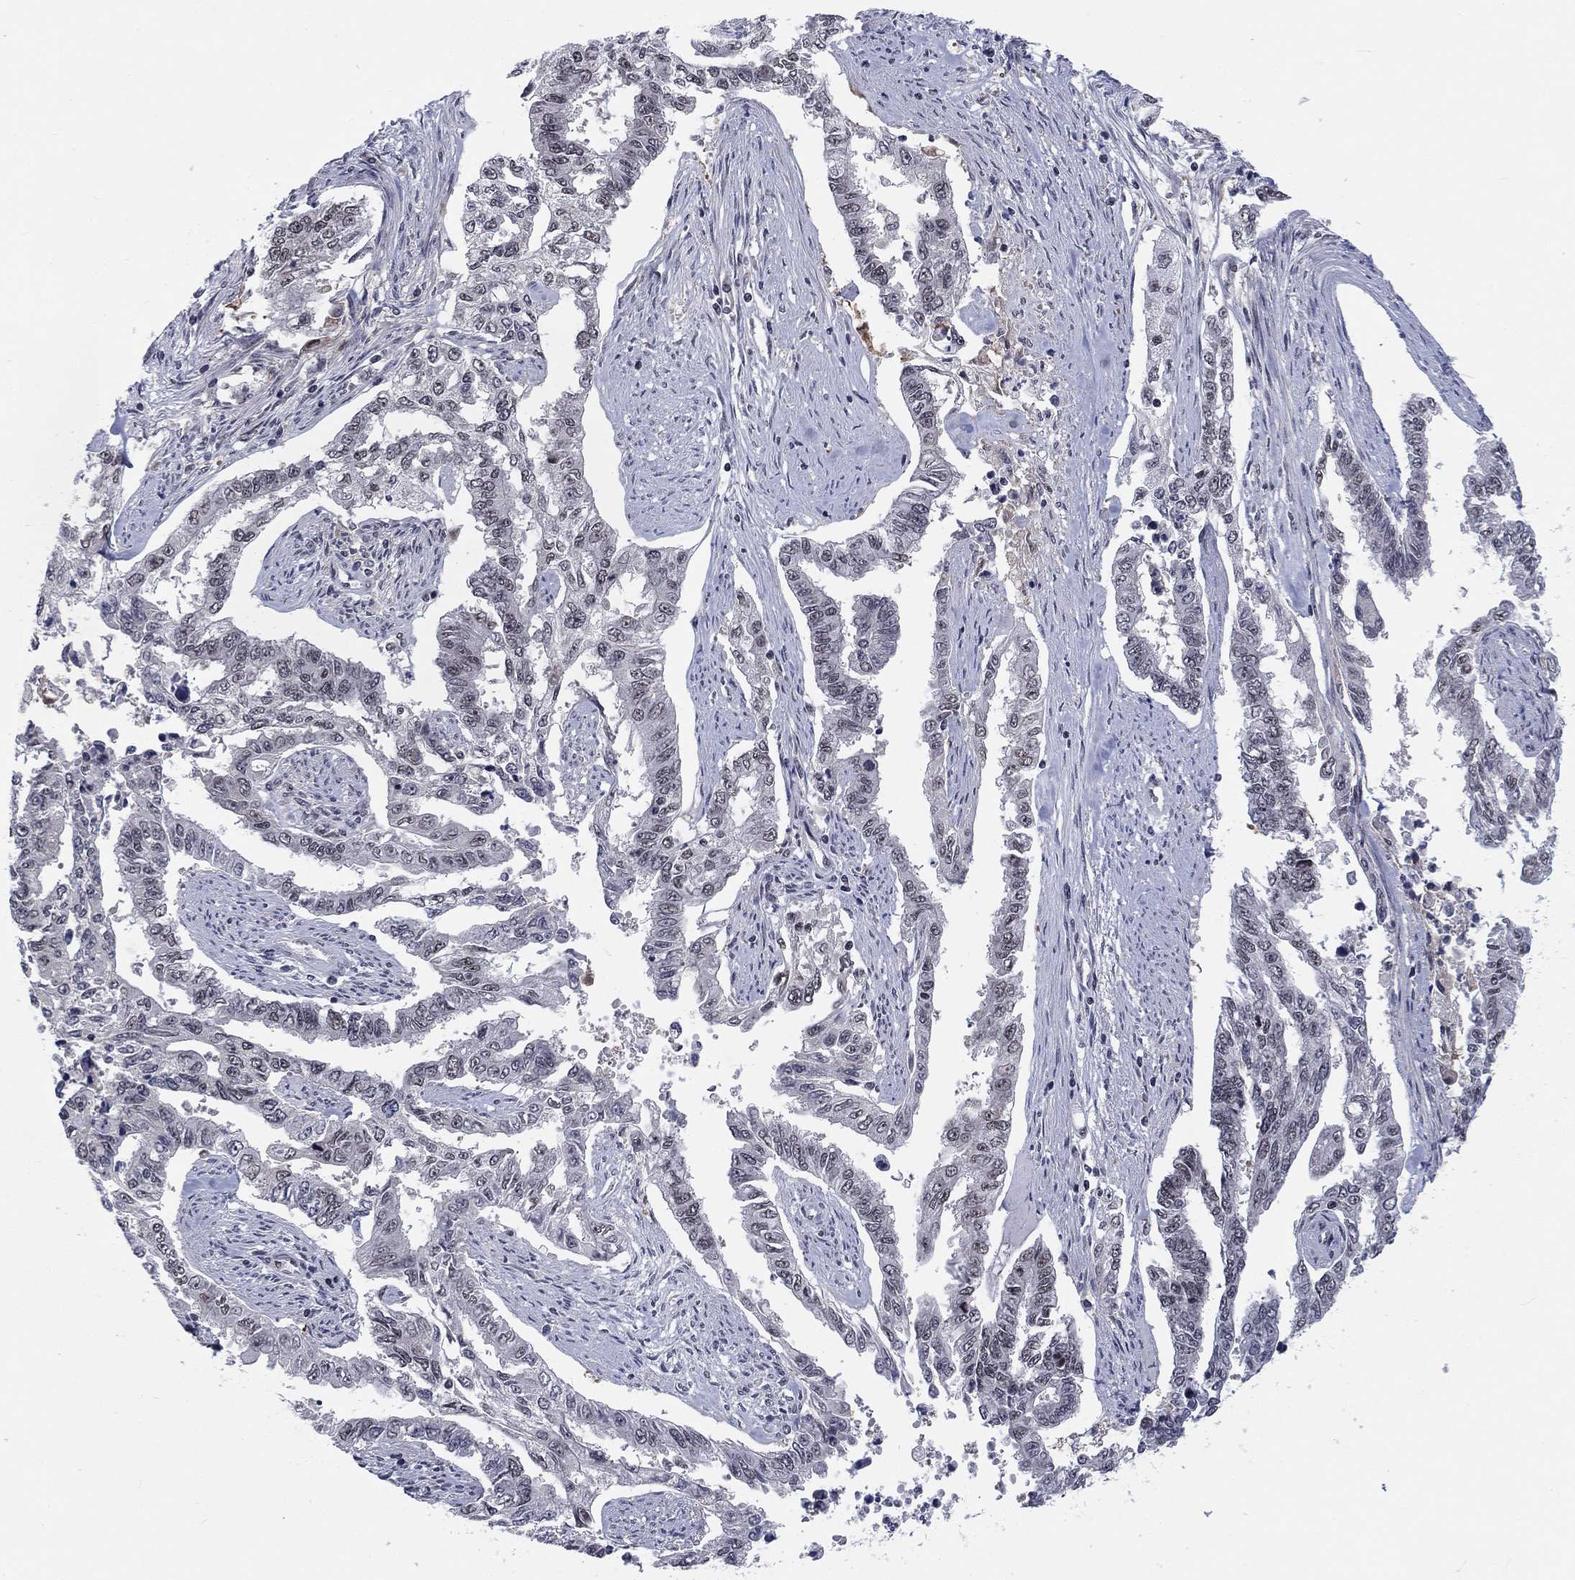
{"staining": {"intensity": "negative", "quantity": "none", "location": "none"}, "tissue": "endometrial cancer", "cell_type": "Tumor cells", "image_type": "cancer", "snomed": [{"axis": "morphology", "description": "Adenocarcinoma, NOS"}, {"axis": "topography", "description": "Uterus"}], "caption": "Photomicrograph shows no protein positivity in tumor cells of endometrial adenocarcinoma tissue.", "gene": "FYTTD1", "patient": {"sex": "female", "age": 59}}